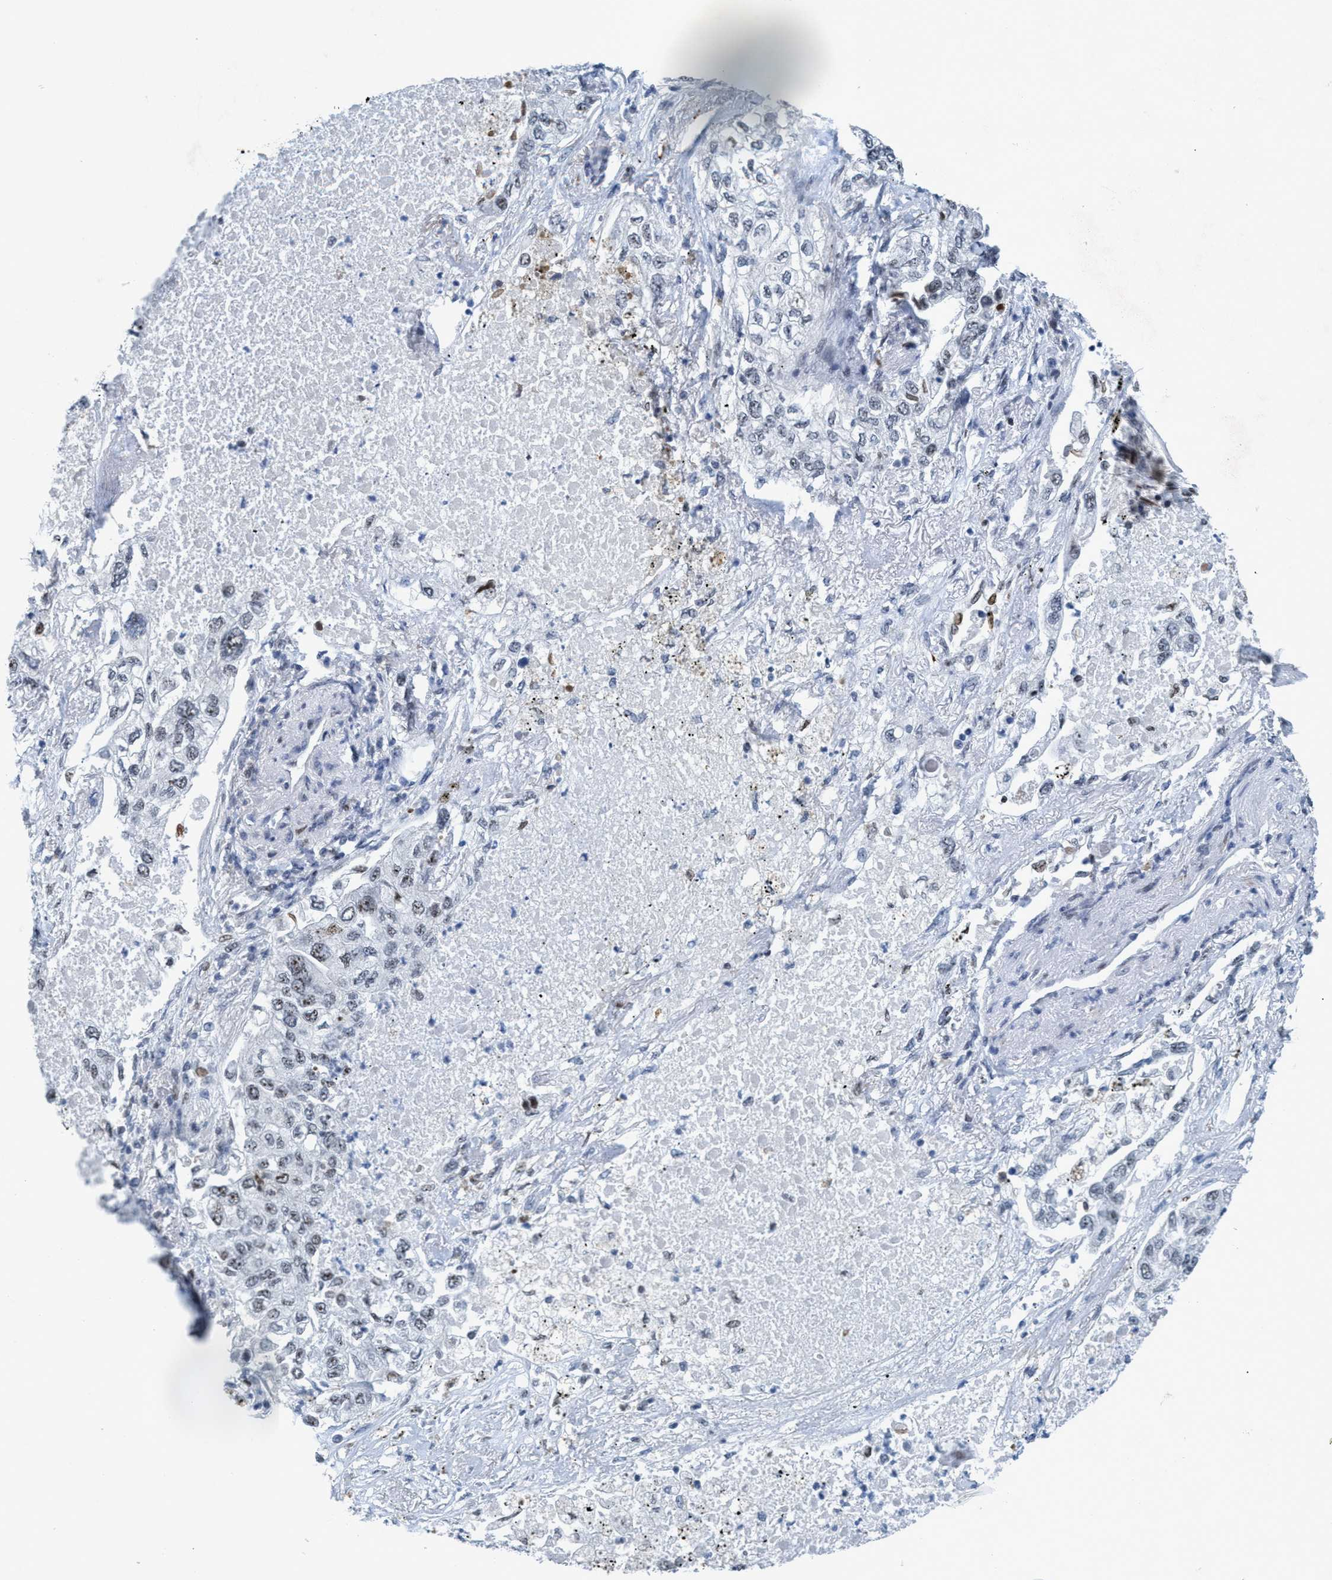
{"staining": {"intensity": "weak", "quantity": "<25%", "location": "nuclear"}, "tissue": "lung cancer", "cell_type": "Tumor cells", "image_type": "cancer", "snomed": [{"axis": "morphology", "description": "Inflammation, NOS"}, {"axis": "morphology", "description": "Adenocarcinoma, NOS"}, {"axis": "topography", "description": "Lung"}], "caption": "An immunohistochemistry photomicrograph of lung adenocarcinoma is shown. There is no staining in tumor cells of lung adenocarcinoma. (DAB IHC with hematoxylin counter stain).", "gene": "CWC27", "patient": {"sex": "male", "age": 63}}